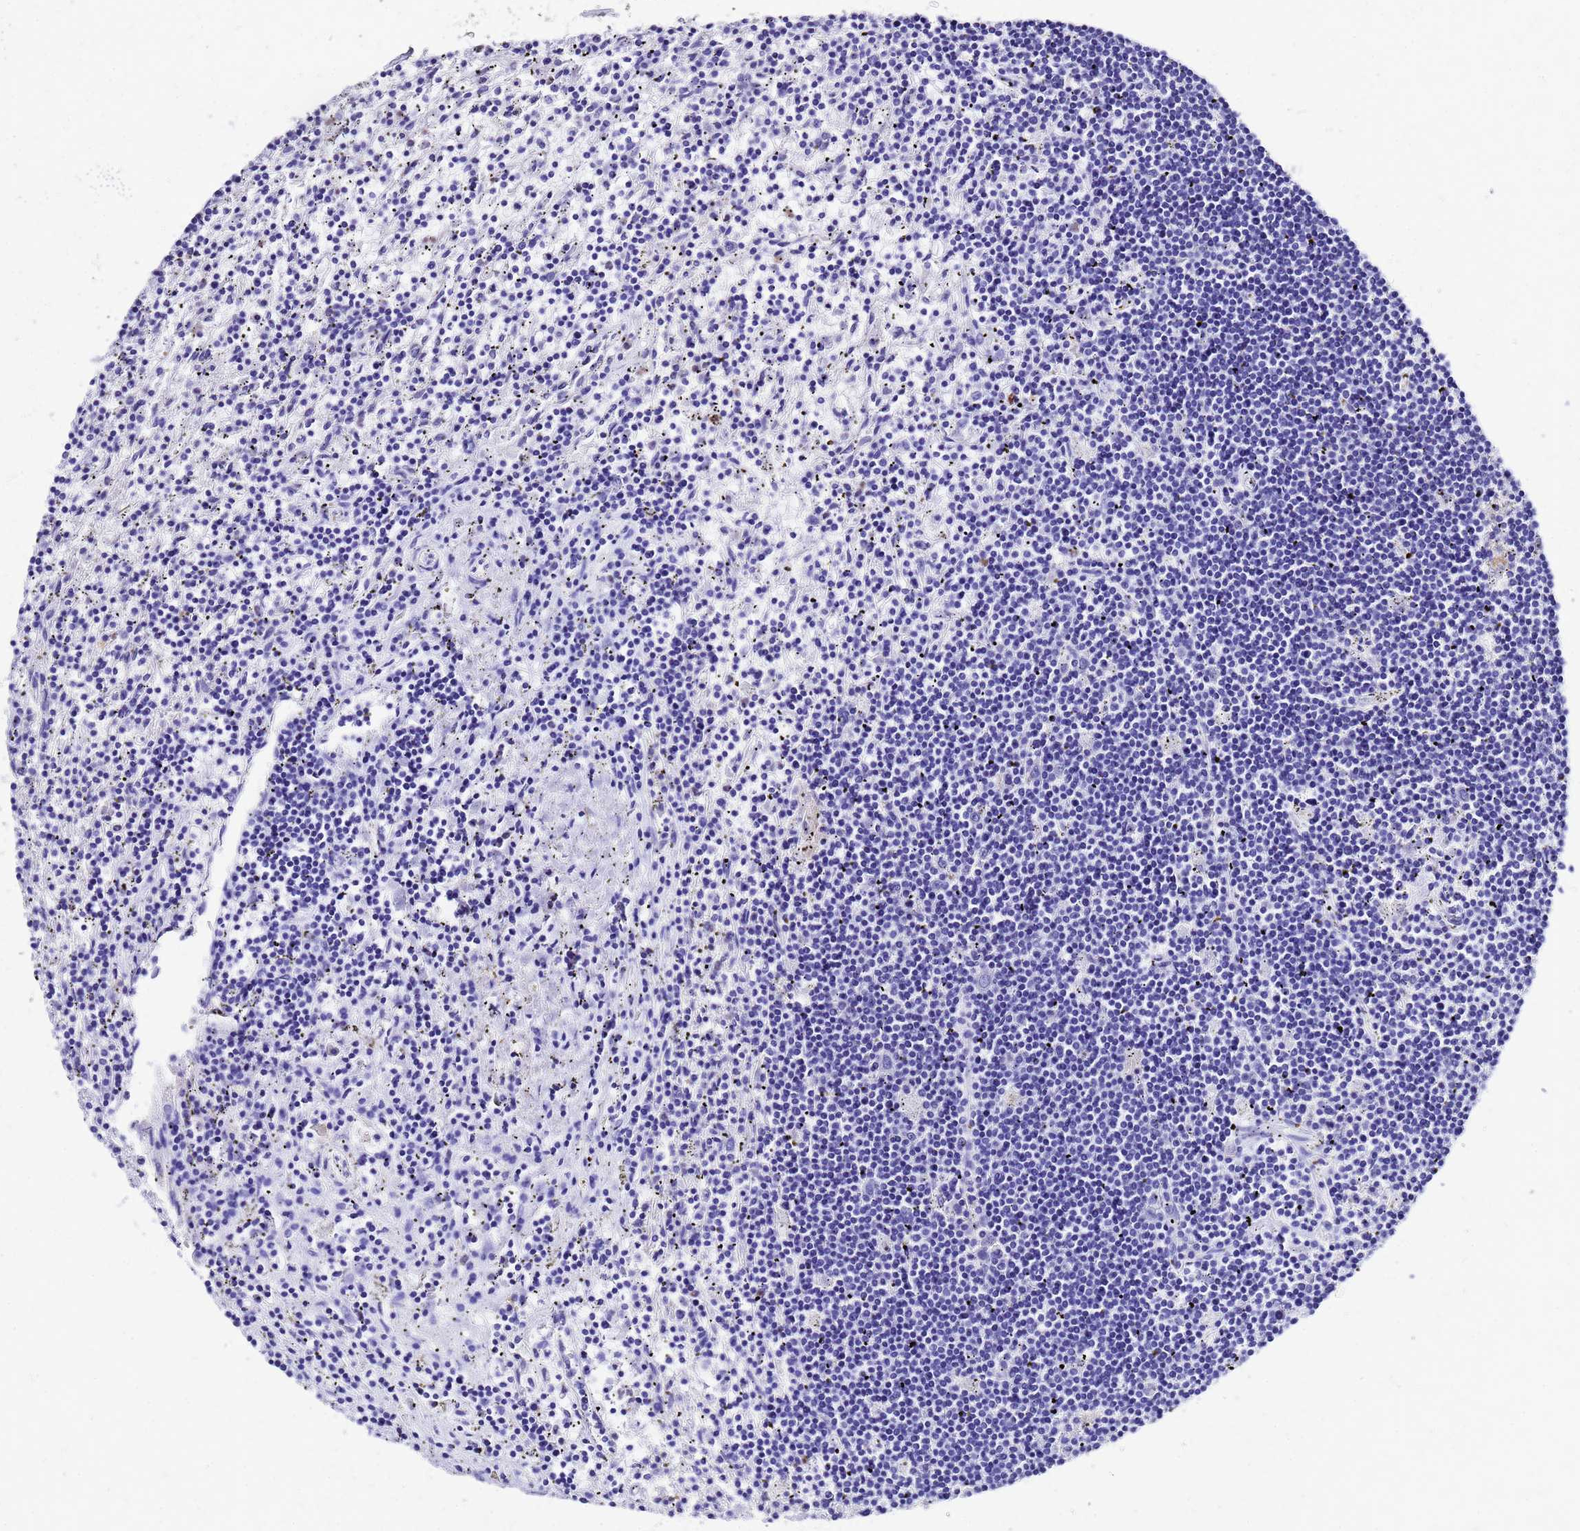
{"staining": {"intensity": "negative", "quantity": "none", "location": "none"}, "tissue": "lymphoma", "cell_type": "Tumor cells", "image_type": "cancer", "snomed": [{"axis": "morphology", "description": "Malignant lymphoma, non-Hodgkin's type, Low grade"}, {"axis": "topography", "description": "Spleen"}], "caption": "High magnification brightfield microscopy of malignant lymphoma, non-Hodgkin's type (low-grade) stained with DAB (brown) and counterstained with hematoxylin (blue): tumor cells show no significant staining.", "gene": "SMIM21", "patient": {"sex": "male", "age": 76}}